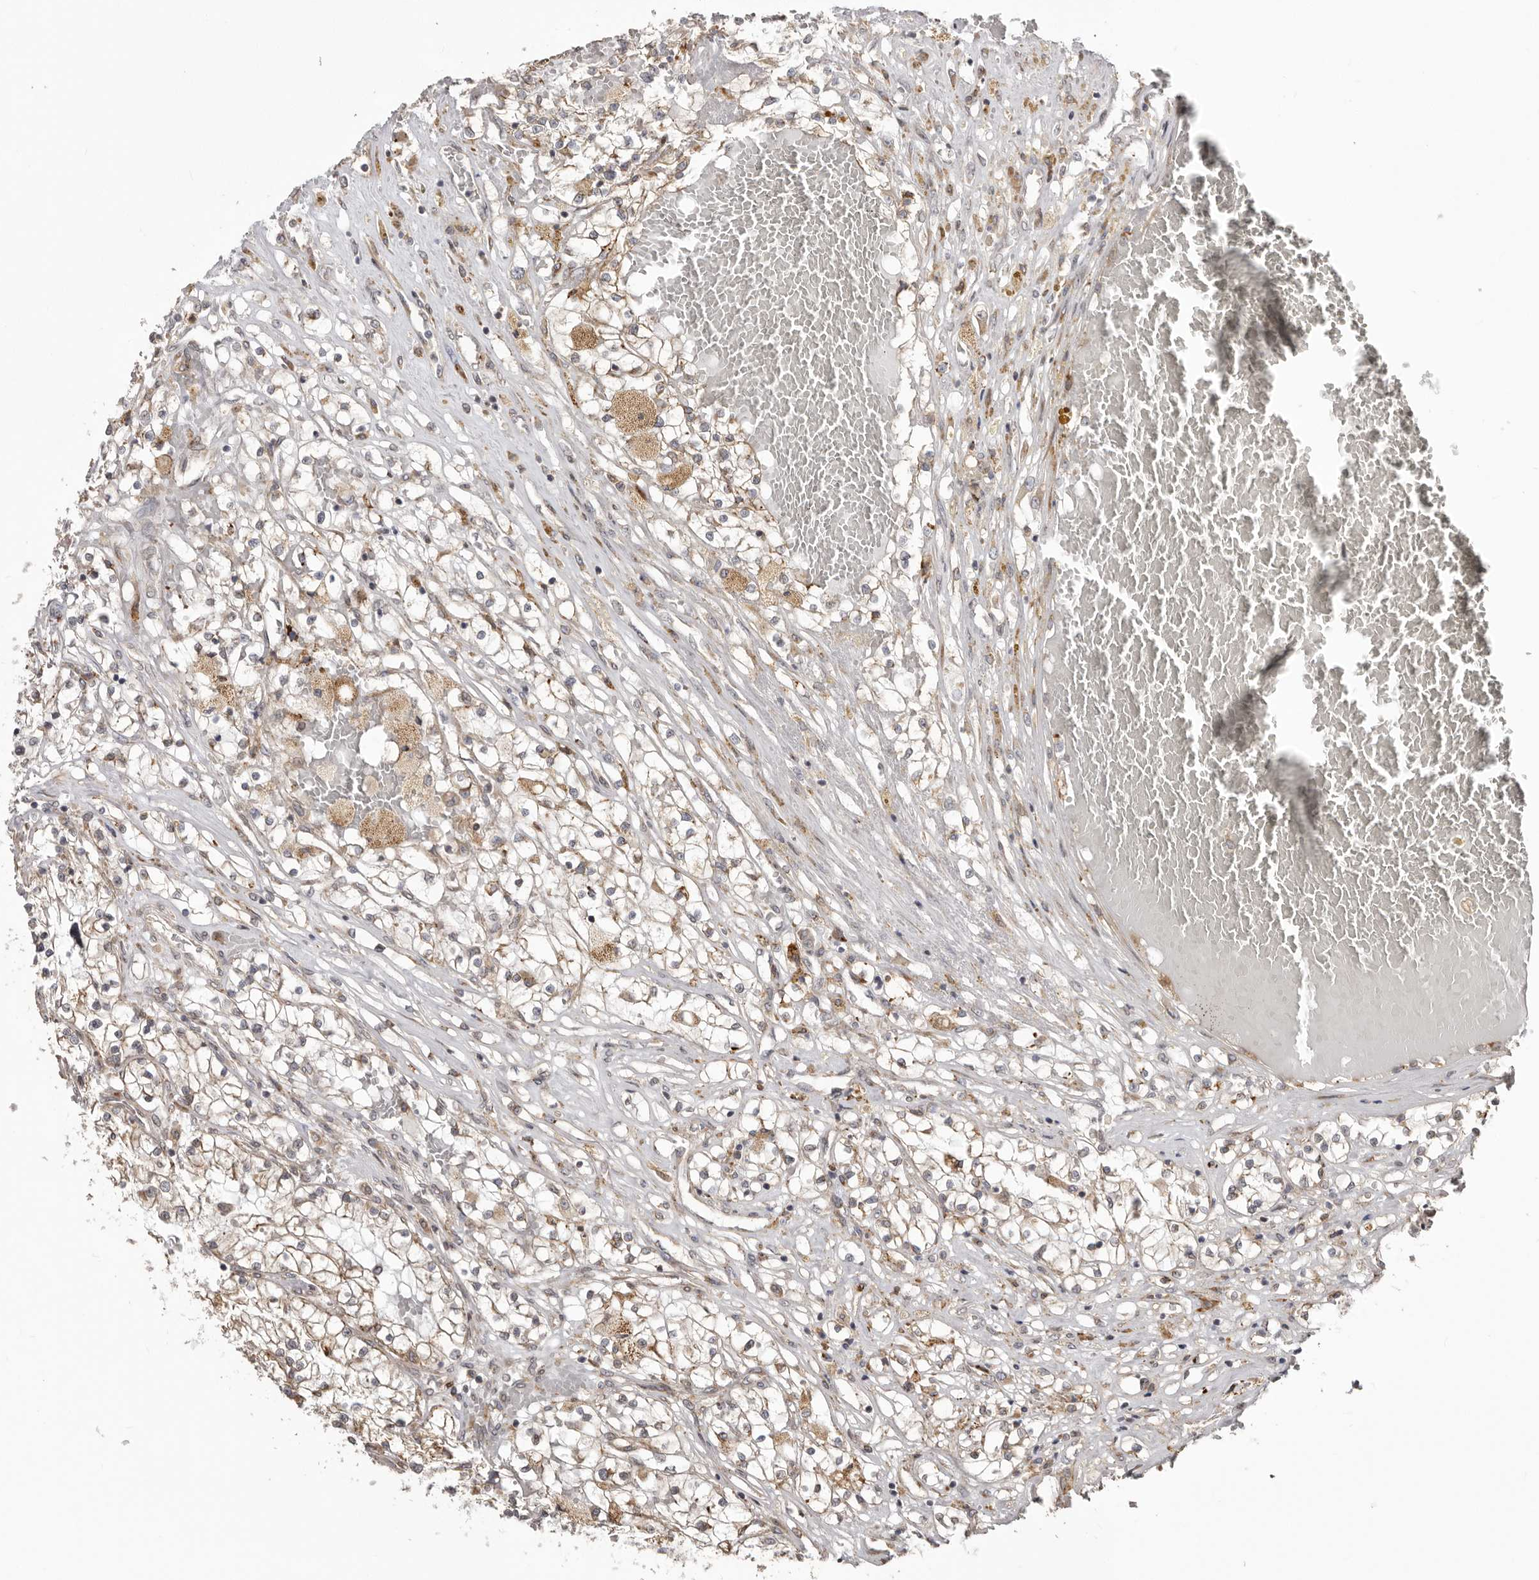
{"staining": {"intensity": "moderate", "quantity": "25%-75%", "location": "cytoplasmic/membranous"}, "tissue": "renal cancer", "cell_type": "Tumor cells", "image_type": "cancer", "snomed": [{"axis": "morphology", "description": "Normal tissue, NOS"}, {"axis": "morphology", "description": "Adenocarcinoma, NOS"}, {"axis": "topography", "description": "Kidney"}], "caption": "Adenocarcinoma (renal) was stained to show a protein in brown. There is medium levels of moderate cytoplasmic/membranous expression in about 25%-75% of tumor cells.", "gene": "NUP43", "patient": {"sex": "male", "age": 68}}